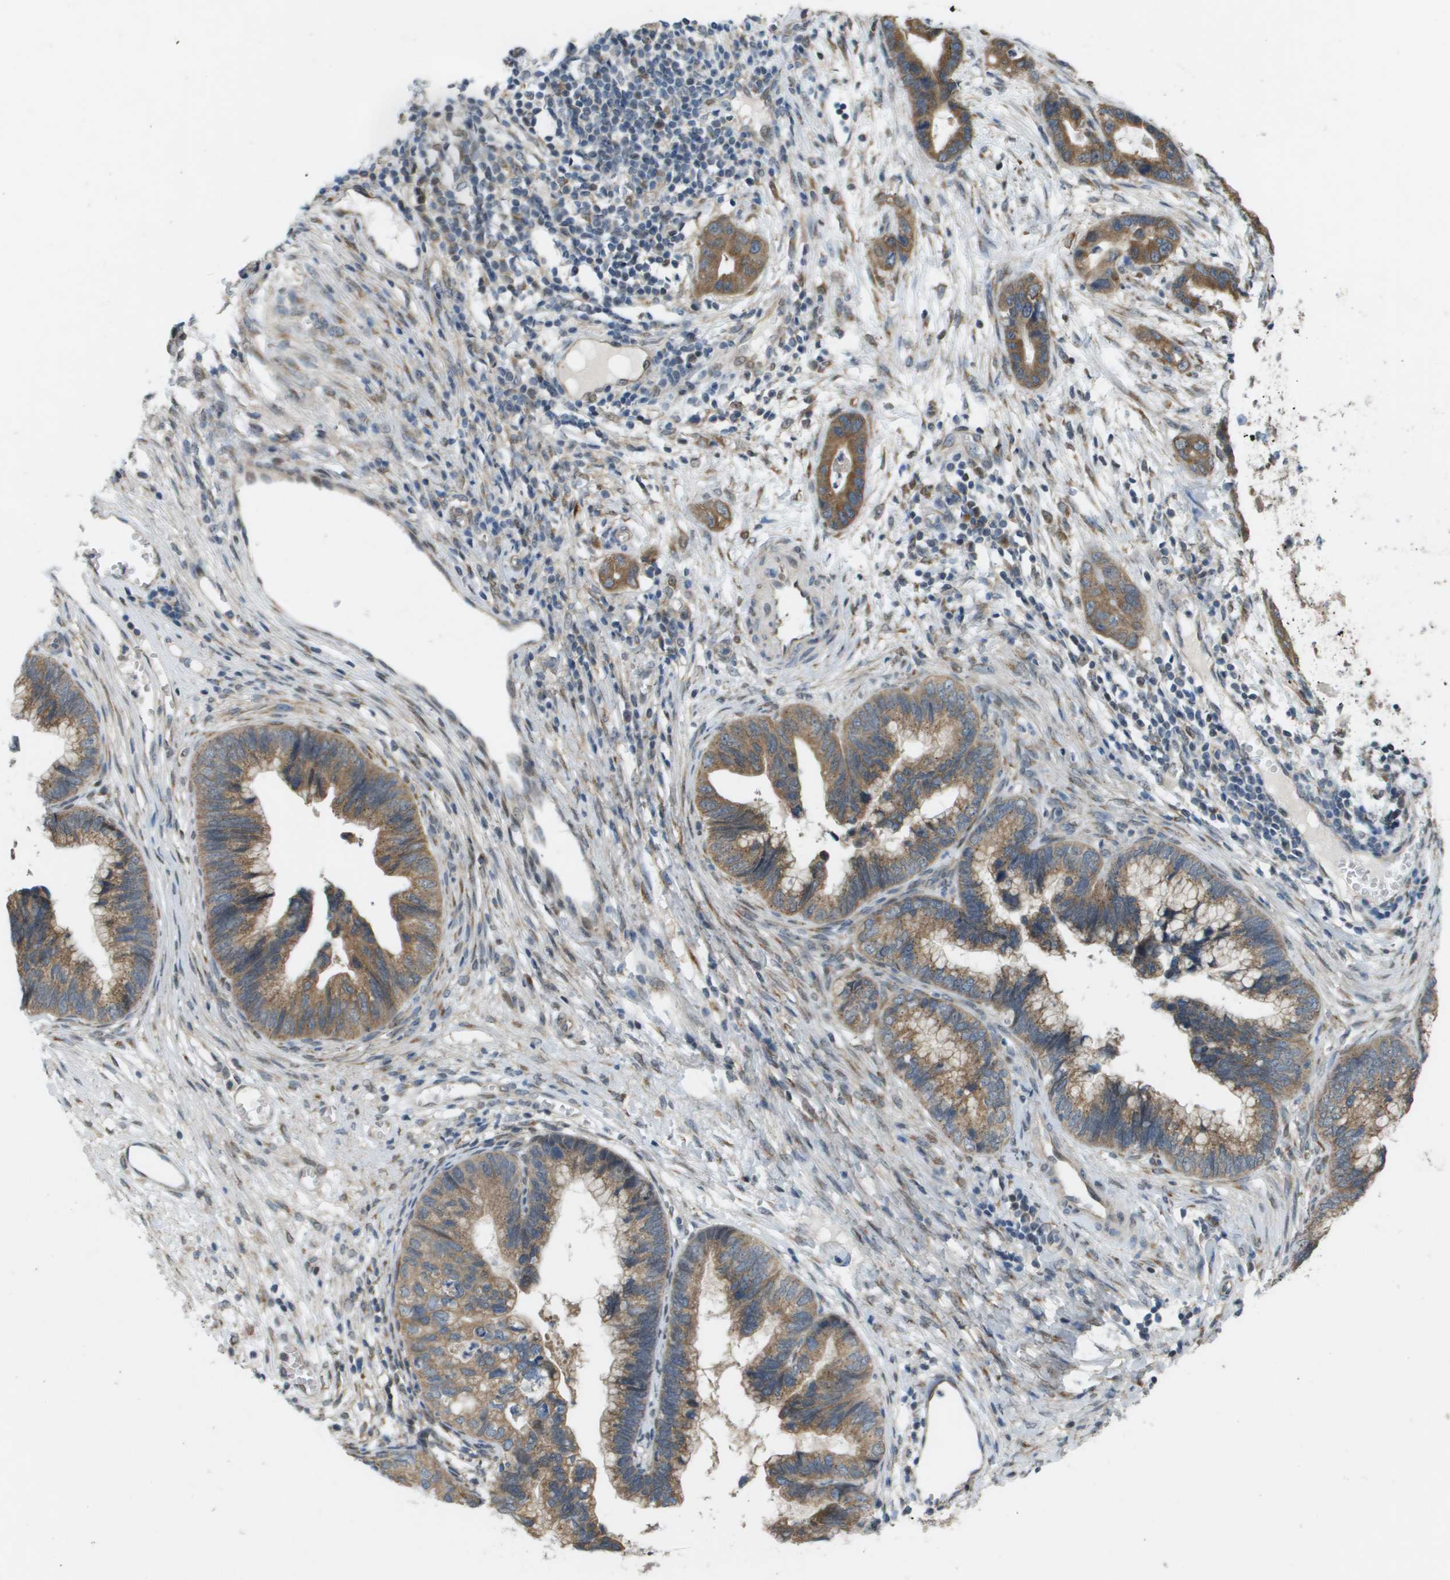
{"staining": {"intensity": "moderate", "quantity": ">75%", "location": "cytoplasmic/membranous"}, "tissue": "cervical cancer", "cell_type": "Tumor cells", "image_type": "cancer", "snomed": [{"axis": "morphology", "description": "Adenocarcinoma, NOS"}, {"axis": "topography", "description": "Cervix"}], "caption": "A histopathology image showing moderate cytoplasmic/membranous positivity in about >75% of tumor cells in adenocarcinoma (cervical), as visualized by brown immunohistochemical staining.", "gene": "IFNLR1", "patient": {"sex": "female", "age": 44}}